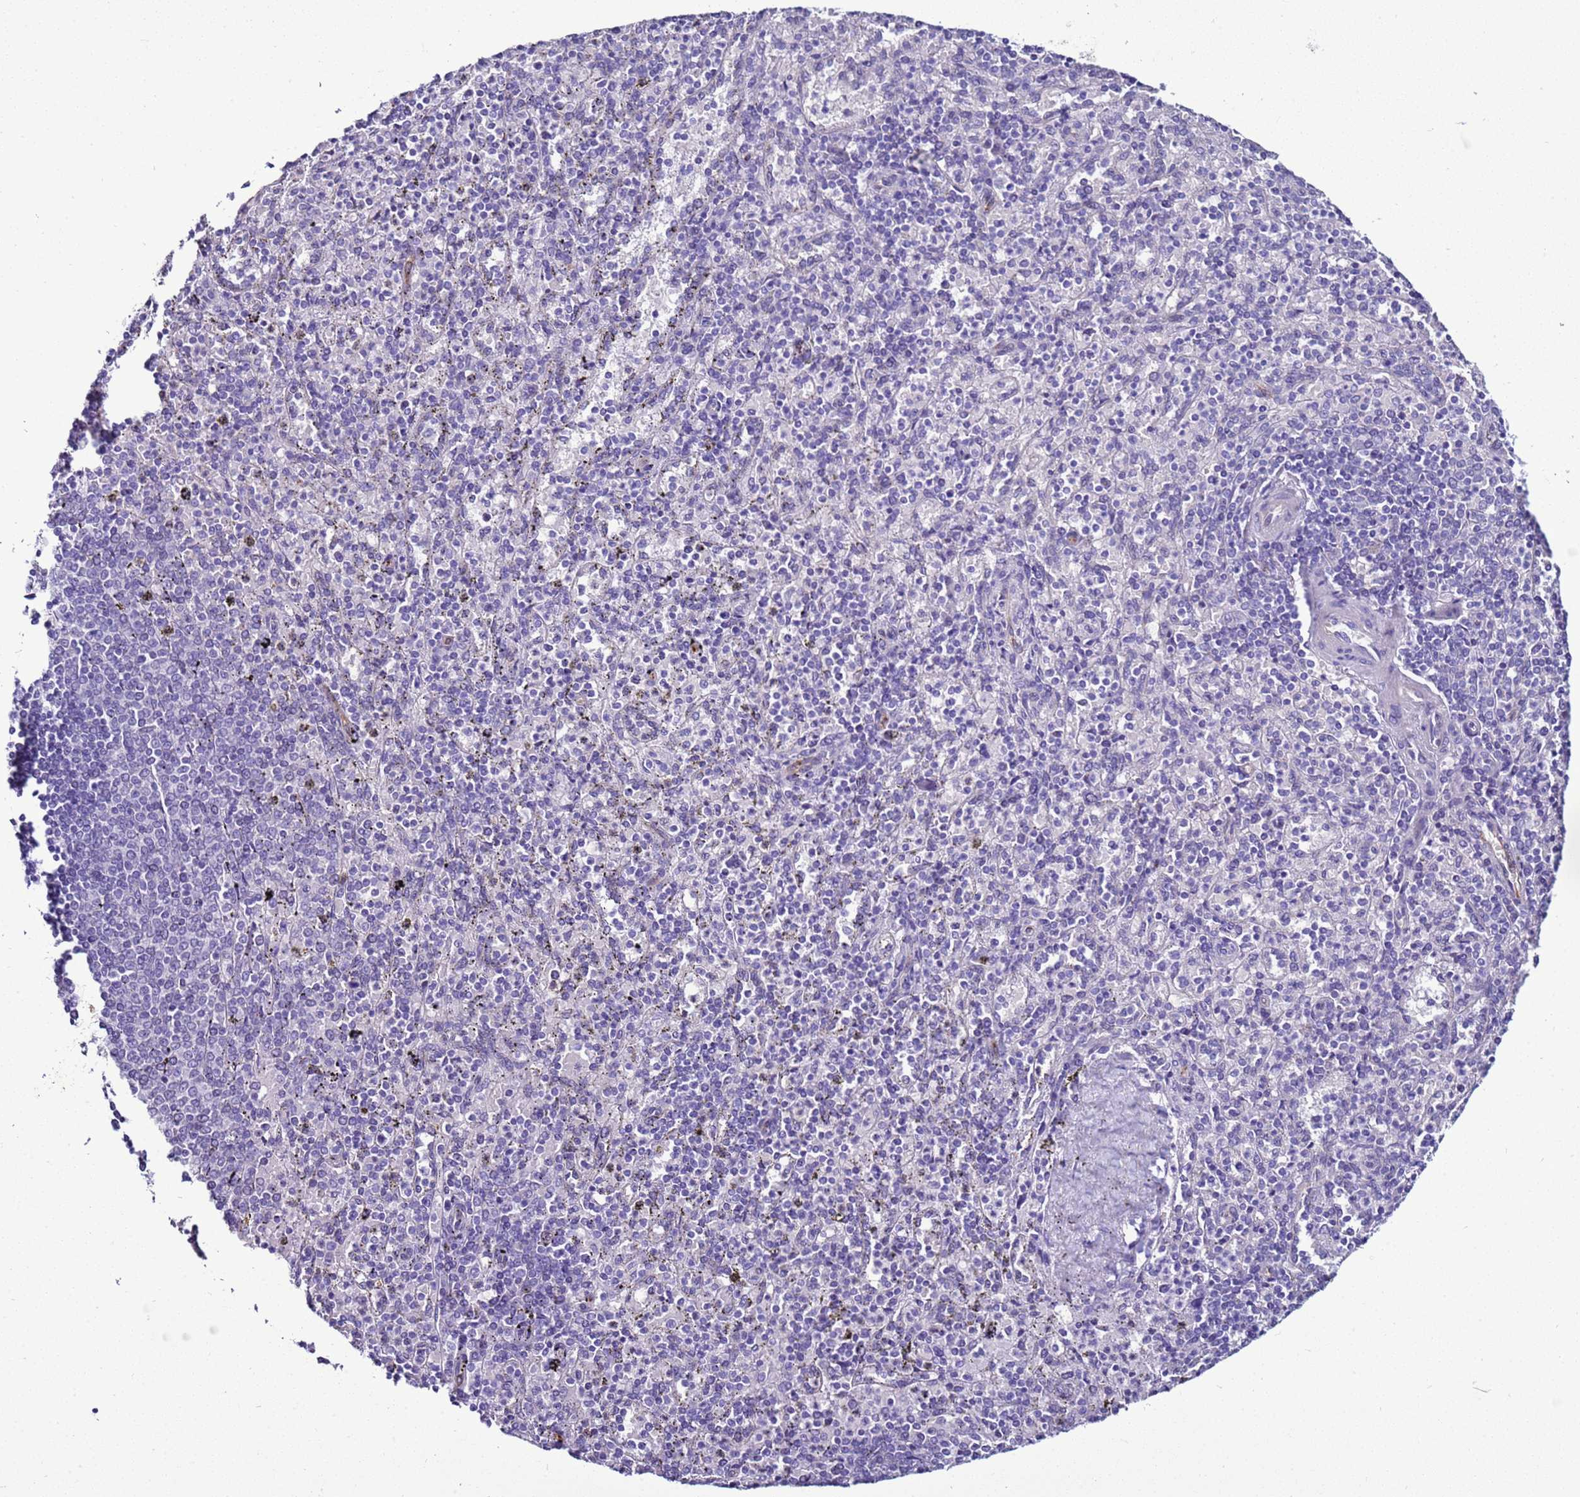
{"staining": {"intensity": "negative", "quantity": "none", "location": "none"}, "tissue": "spleen", "cell_type": "Cells in red pulp", "image_type": "normal", "snomed": [{"axis": "morphology", "description": "Normal tissue, NOS"}, {"axis": "topography", "description": "Spleen"}], "caption": "DAB (3,3'-diaminobenzidine) immunohistochemical staining of benign spleen reveals no significant expression in cells in red pulp.", "gene": "LRRC10B", "patient": {"sex": "male", "age": 82}}